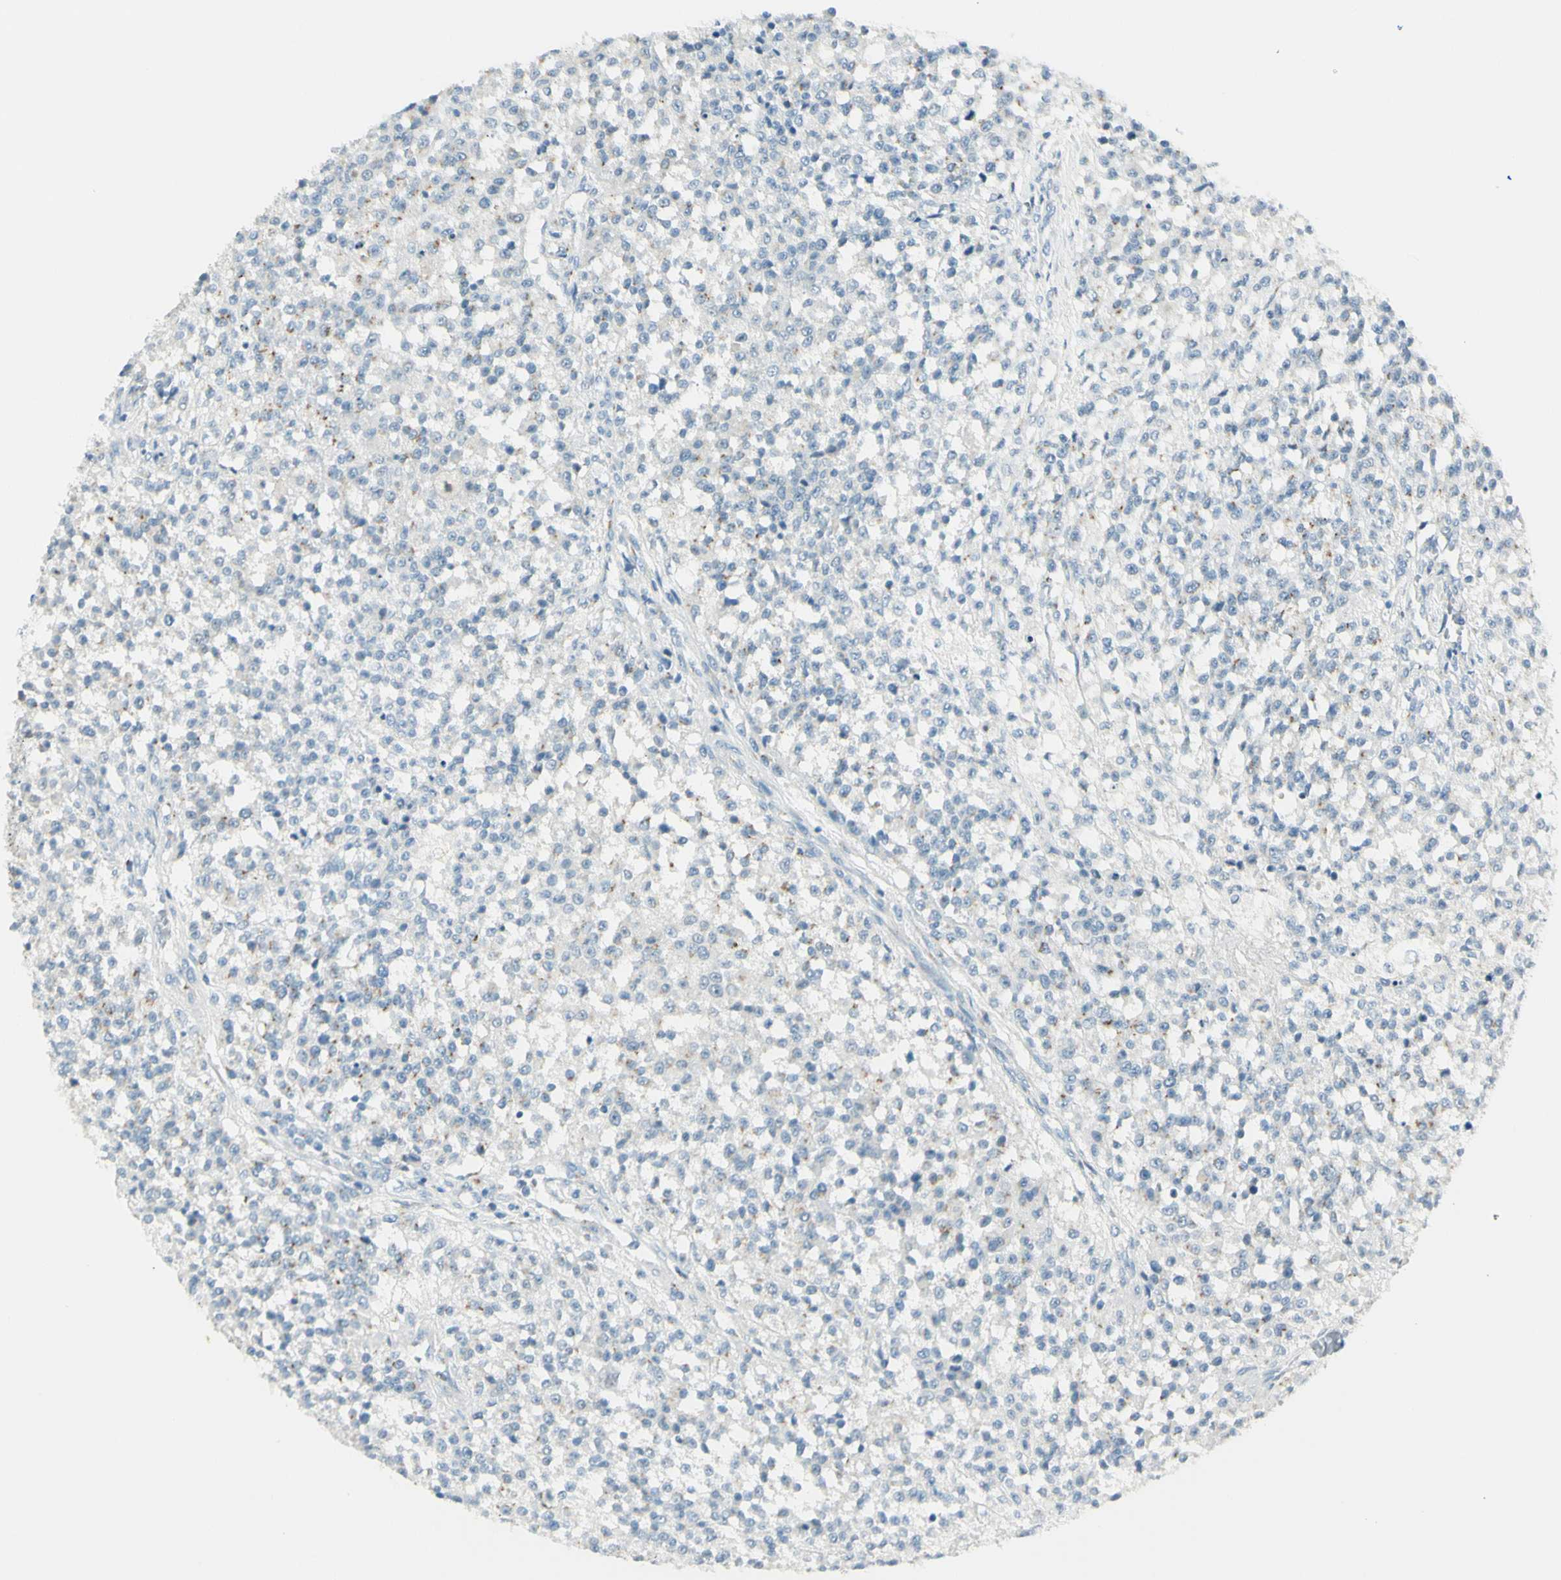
{"staining": {"intensity": "weak", "quantity": "<25%", "location": "cytoplasmic/membranous"}, "tissue": "testis cancer", "cell_type": "Tumor cells", "image_type": "cancer", "snomed": [{"axis": "morphology", "description": "Seminoma, NOS"}, {"axis": "topography", "description": "Testis"}], "caption": "Immunohistochemical staining of human seminoma (testis) displays no significant staining in tumor cells.", "gene": "B4GALT1", "patient": {"sex": "male", "age": 59}}